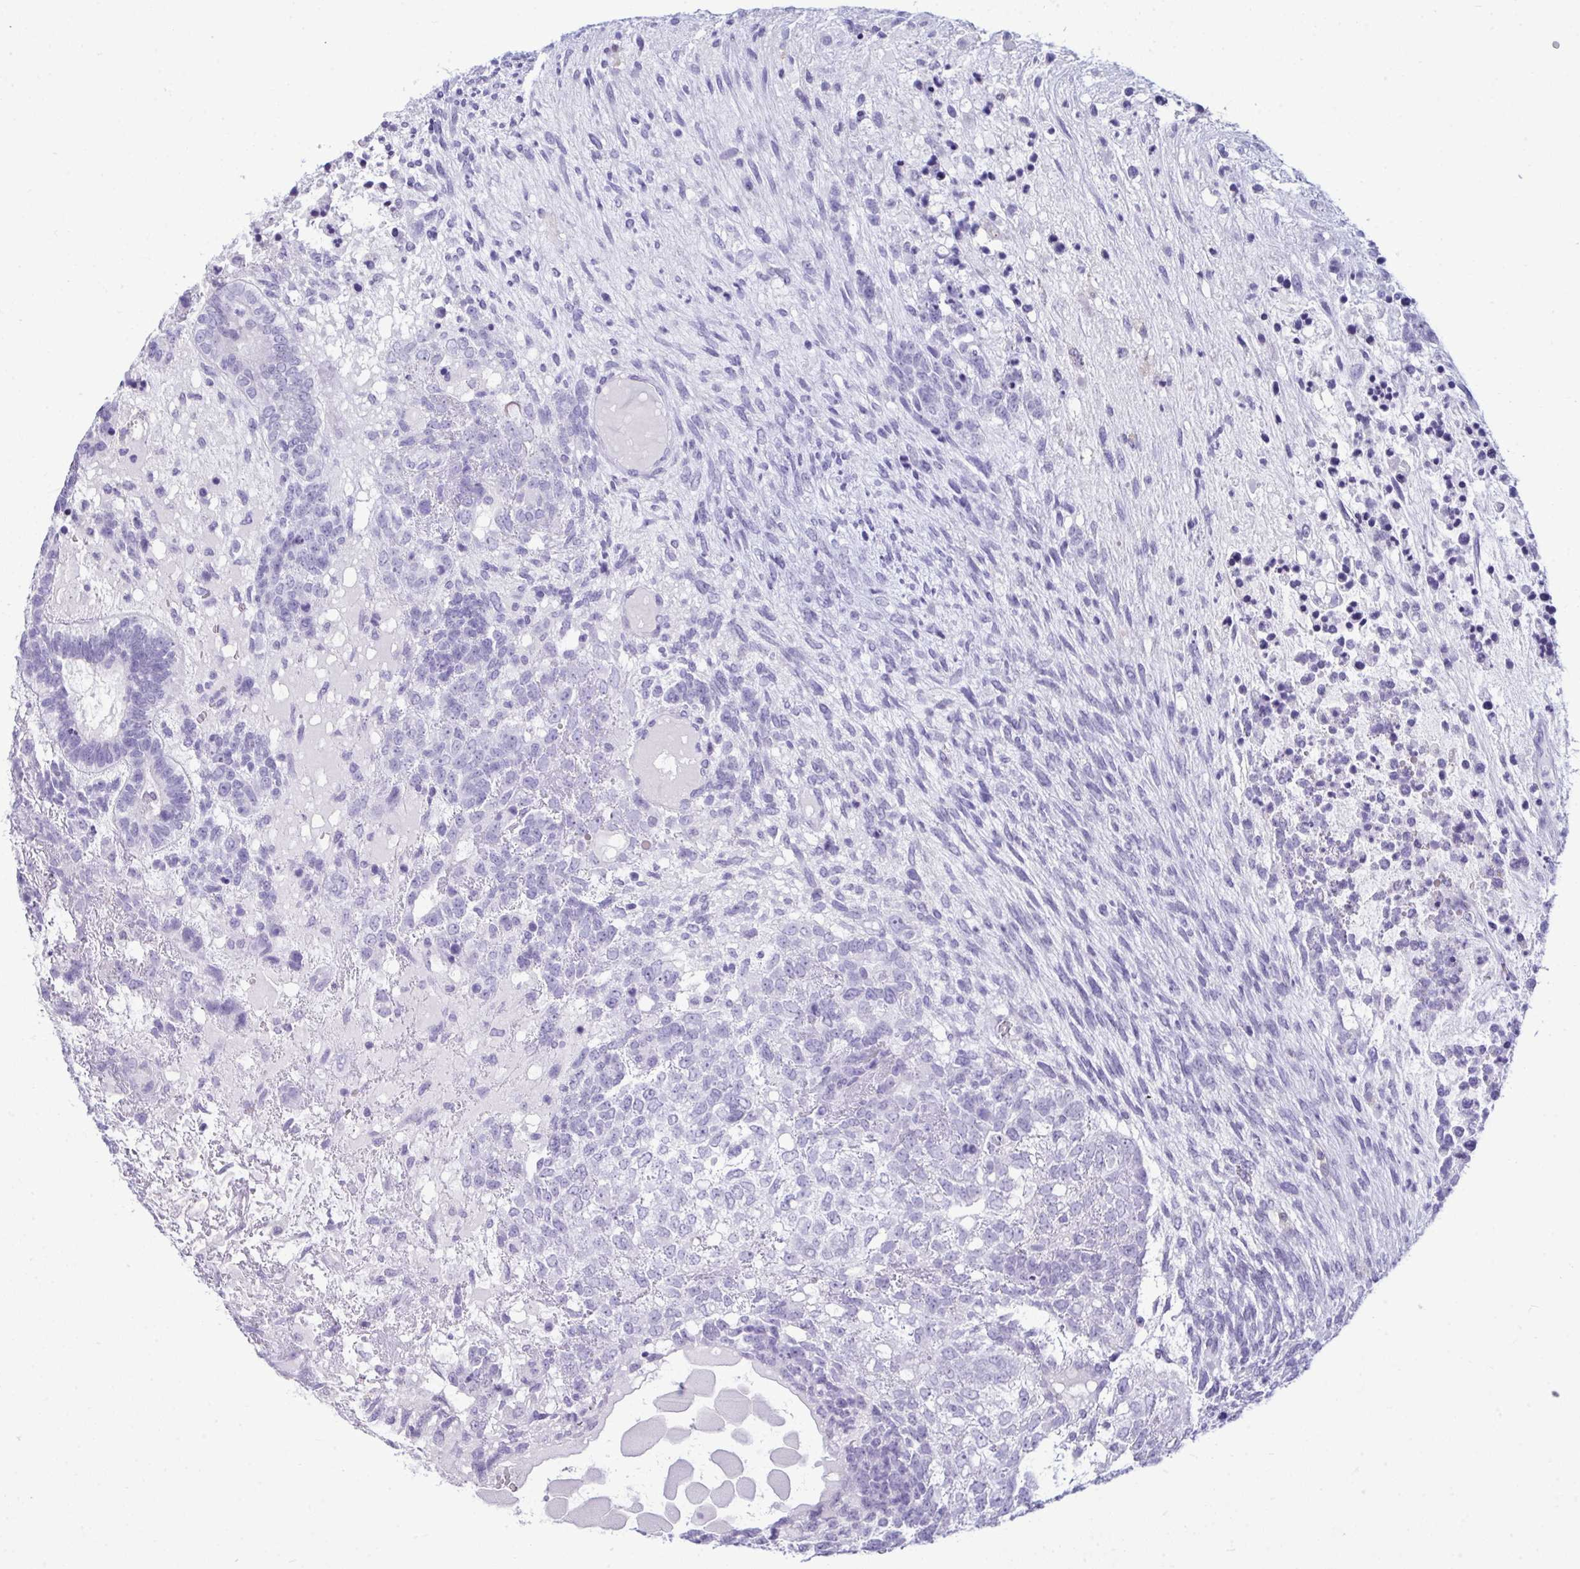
{"staining": {"intensity": "negative", "quantity": "none", "location": "none"}, "tissue": "testis cancer", "cell_type": "Tumor cells", "image_type": "cancer", "snomed": [{"axis": "morphology", "description": "Carcinoma, Embryonal, NOS"}, {"axis": "topography", "description": "Testis"}], "caption": "Immunohistochemical staining of human testis cancer reveals no significant staining in tumor cells.", "gene": "ANKRD60", "patient": {"sex": "male", "age": 23}}